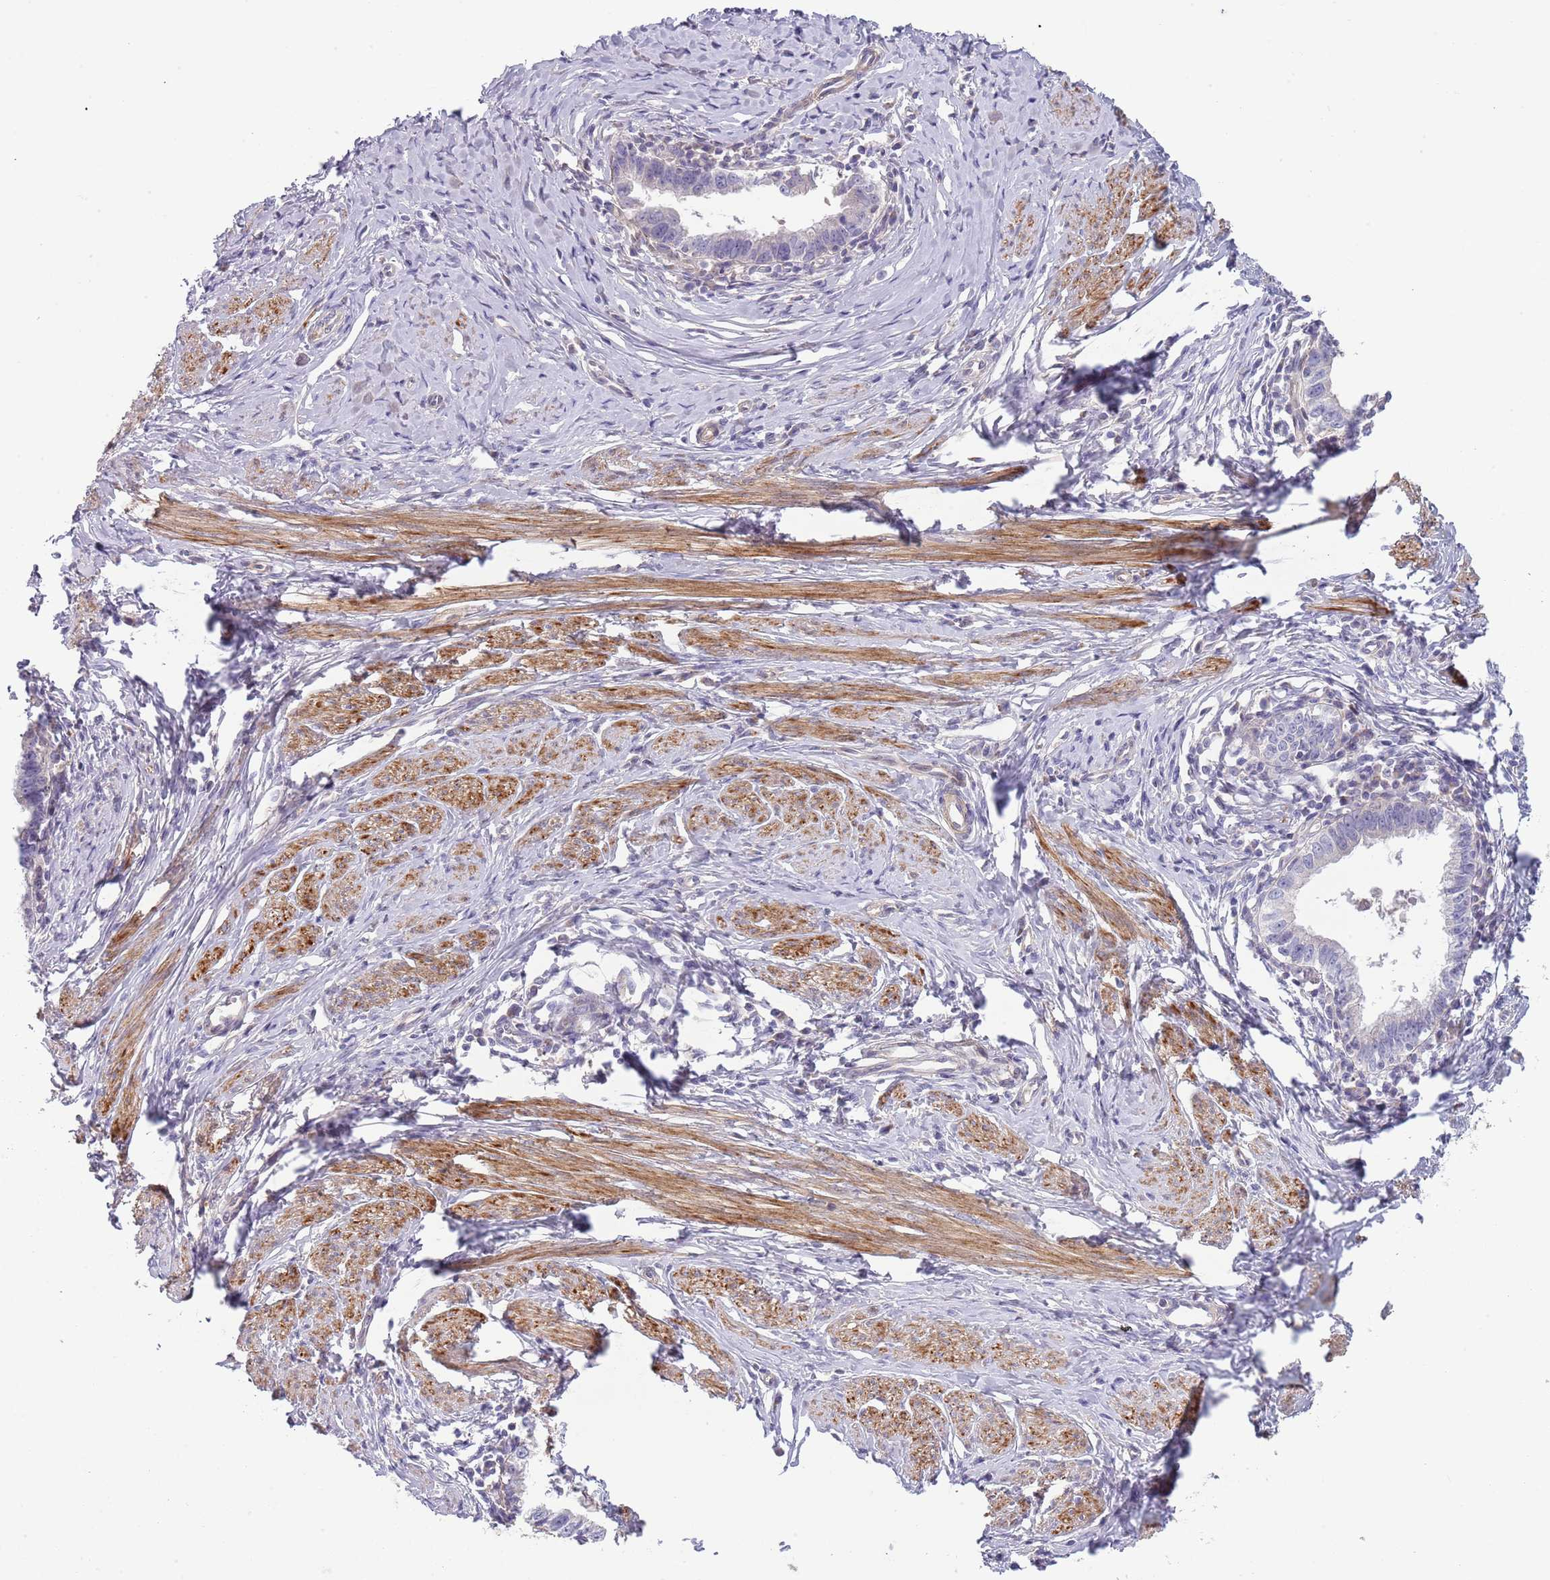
{"staining": {"intensity": "negative", "quantity": "none", "location": "none"}, "tissue": "cervical cancer", "cell_type": "Tumor cells", "image_type": "cancer", "snomed": [{"axis": "morphology", "description": "Adenocarcinoma, NOS"}, {"axis": "topography", "description": "Cervix"}], "caption": "Image shows no protein positivity in tumor cells of adenocarcinoma (cervical) tissue.", "gene": "TINAGL1", "patient": {"sex": "female", "age": 36}}